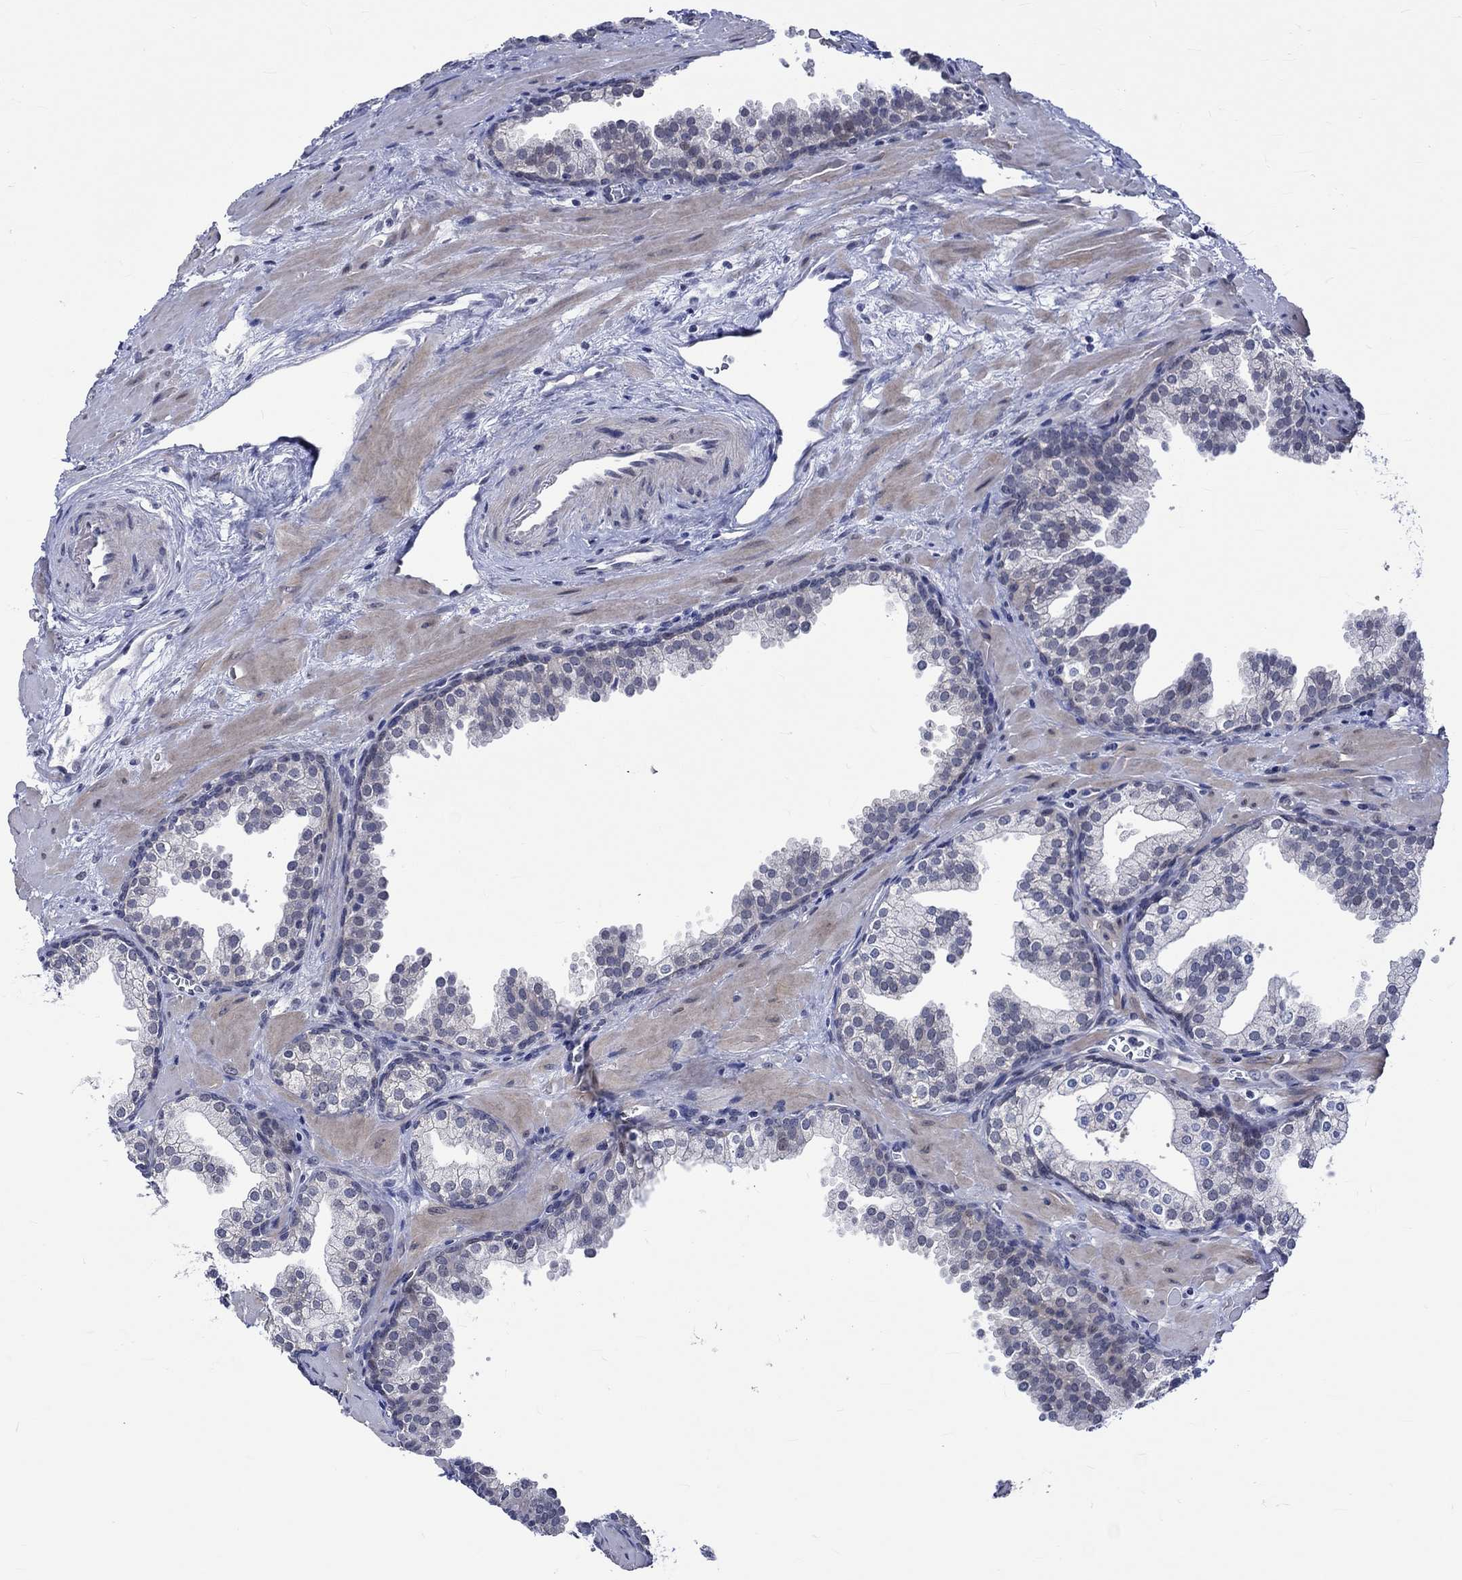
{"staining": {"intensity": "negative", "quantity": "none", "location": "none"}, "tissue": "prostate cancer", "cell_type": "Tumor cells", "image_type": "cancer", "snomed": [{"axis": "morphology", "description": "Adenocarcinoma, NOS"}, {"axis": "topography", "description": "Prostate"}], "caption": "Tumor cells are negative for protein expression in human prostate cancer (adenocarcinoma).", "gene": "E2F8", "patient": {"sex": "male", "age": 66}}